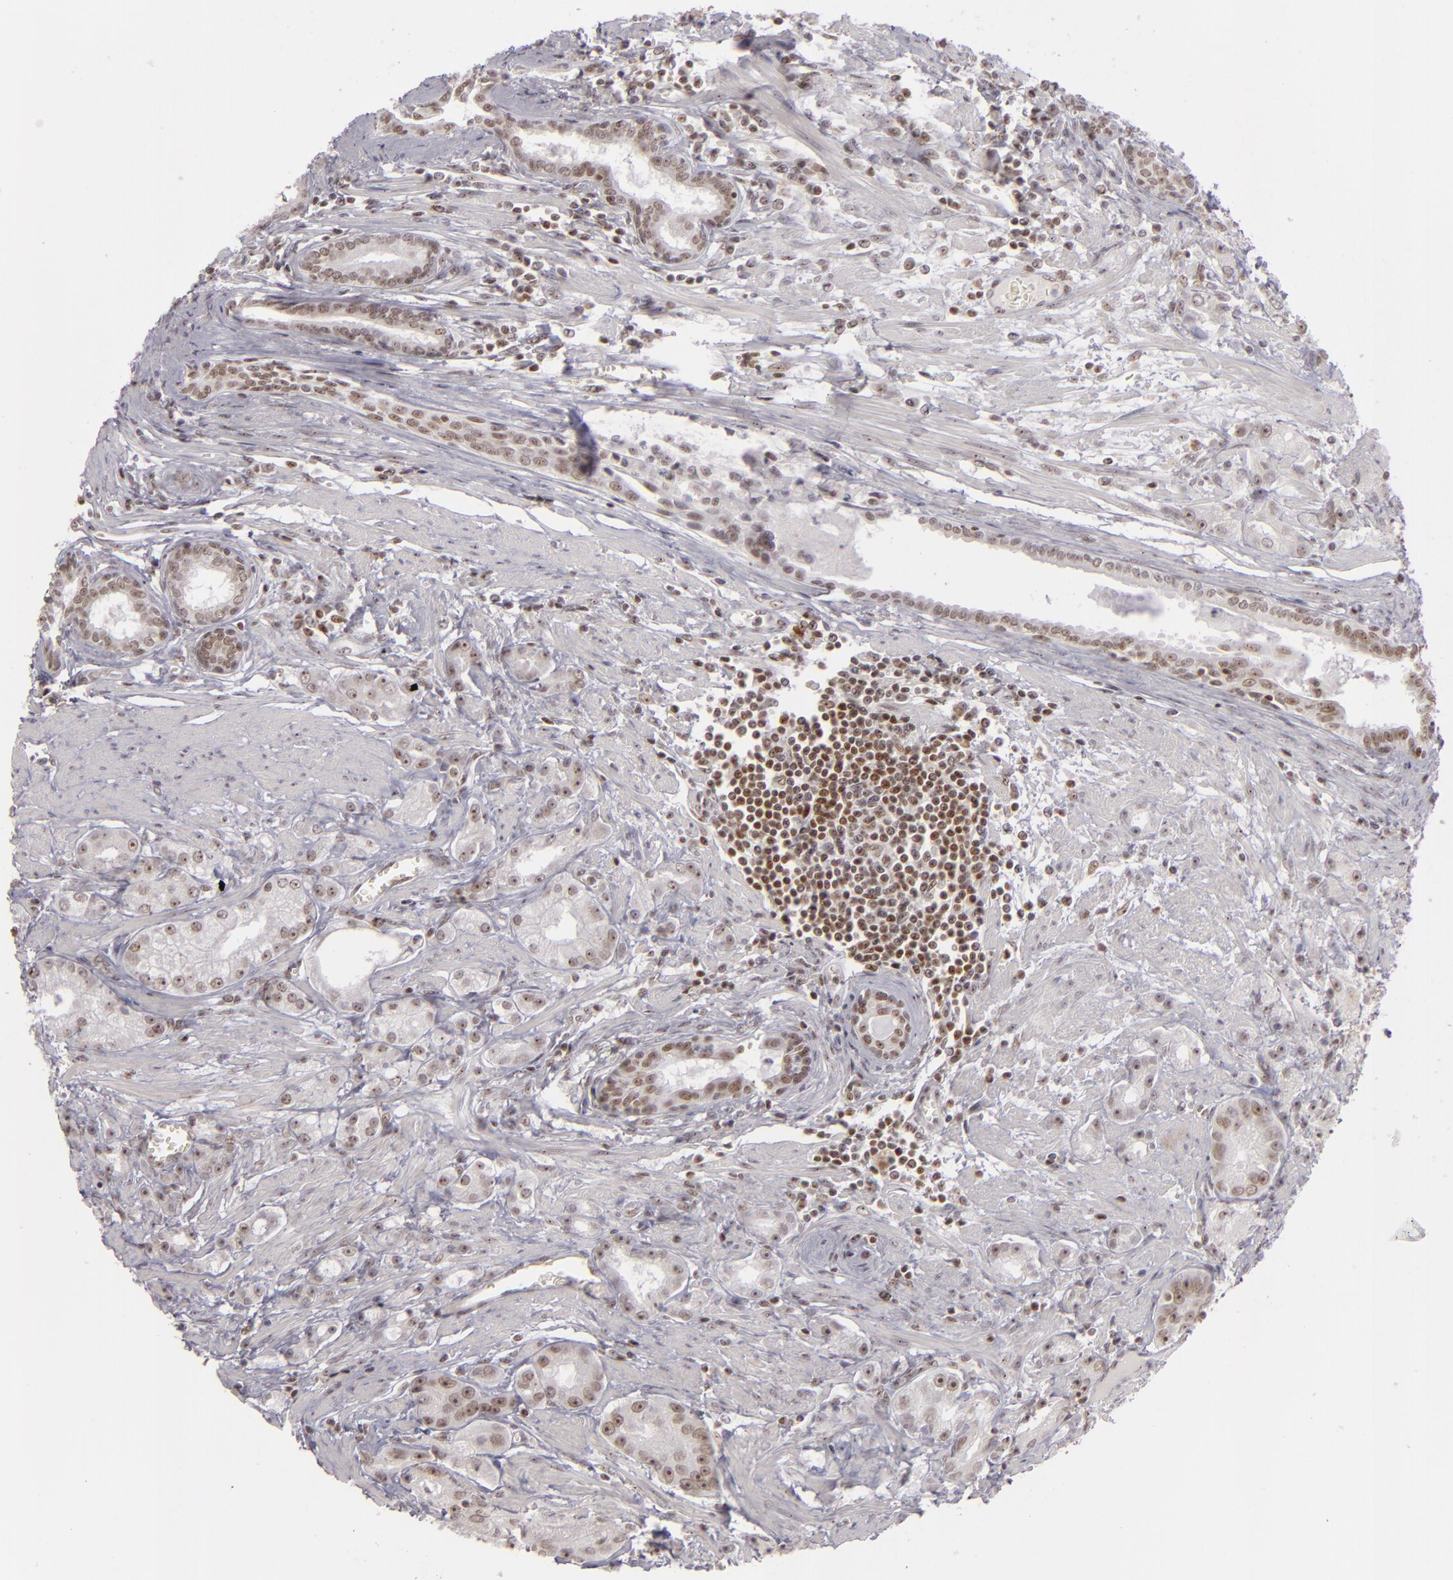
{"staining": {"intensity": "weak", "quantity": "<25%", "location": "nuclear"}, "tissue": "prostate cancer", "cell_type": "Tumor cells", "image_type": "cancer", "snomed": [{"axis": "morphology", "description": "Adenocarcinoma, Medium grade"}, {"axis": "topography", "description": "Prostate"}], "caption": "Prostate adenocarcinoma (medium-grade) was stained to show a protein in brown. There is no significant positivity in tumor cells.", "gene": "DAXX", "patient": {"sex": "male", "age": 72}}